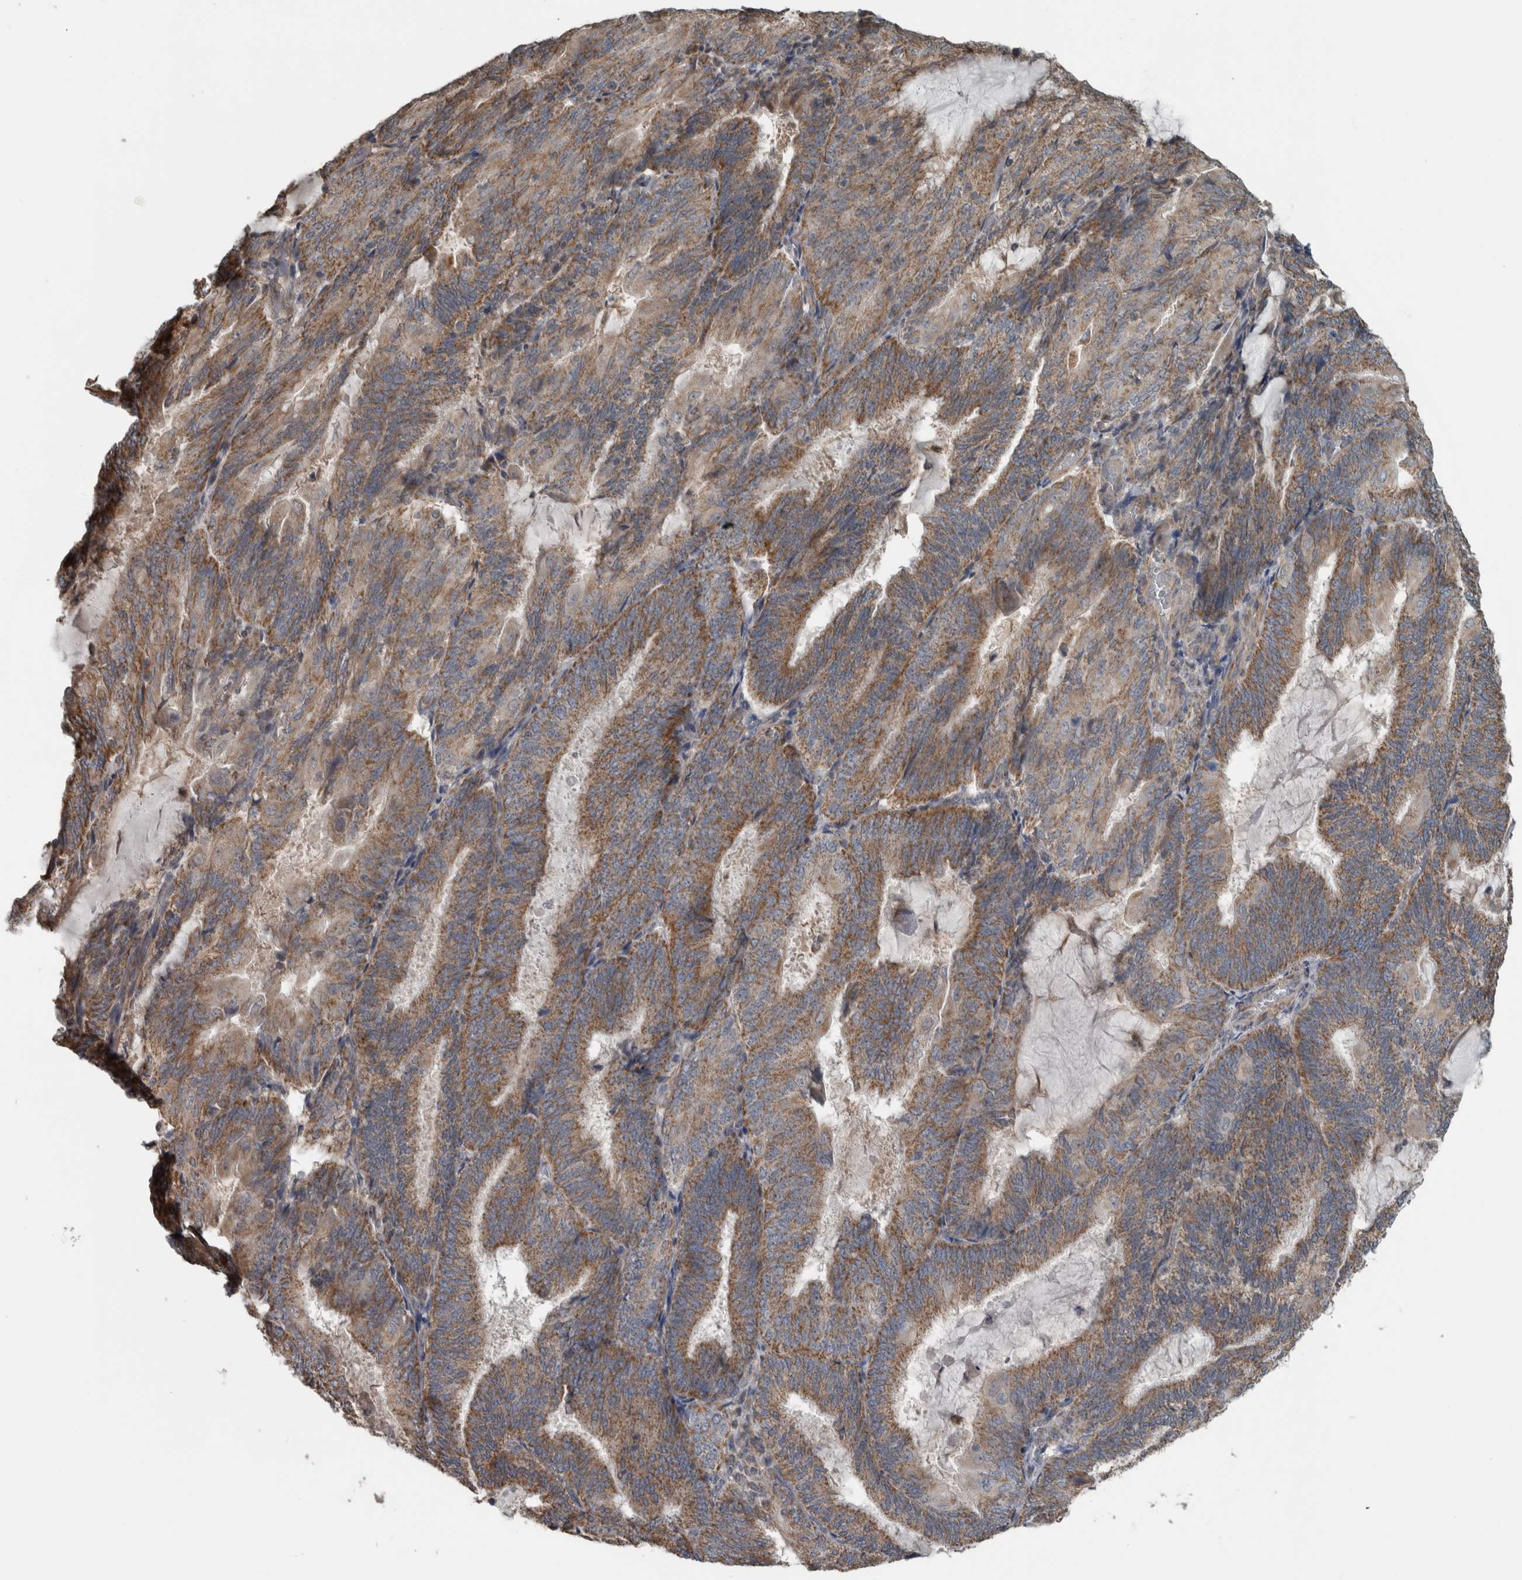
{"staining": {"intensity": "moderate", "quantity": ">75%", "location": "cytoplasmic/membranous"}, "tissue": "endometrial cancer", "cell_type": "Tumor cells", "image_type": "cancer", "snomed": [{"axis": "morphology", "description": "Adenocarcinoma, NOS"}, {"axis": "topography", "description": "Endometrium"}], "caption": "Immunohistochemical staining of human endometrial adenocarcinoma exhibits medium levels of moderate cytoplasmic/membranous protein staining in approximately >75% of tumor cells. (DAB = brown stain, brightfield microscopy at high magnification).", "gene": "ARMC1", "patient": {"sex": "female", "age": 81}}